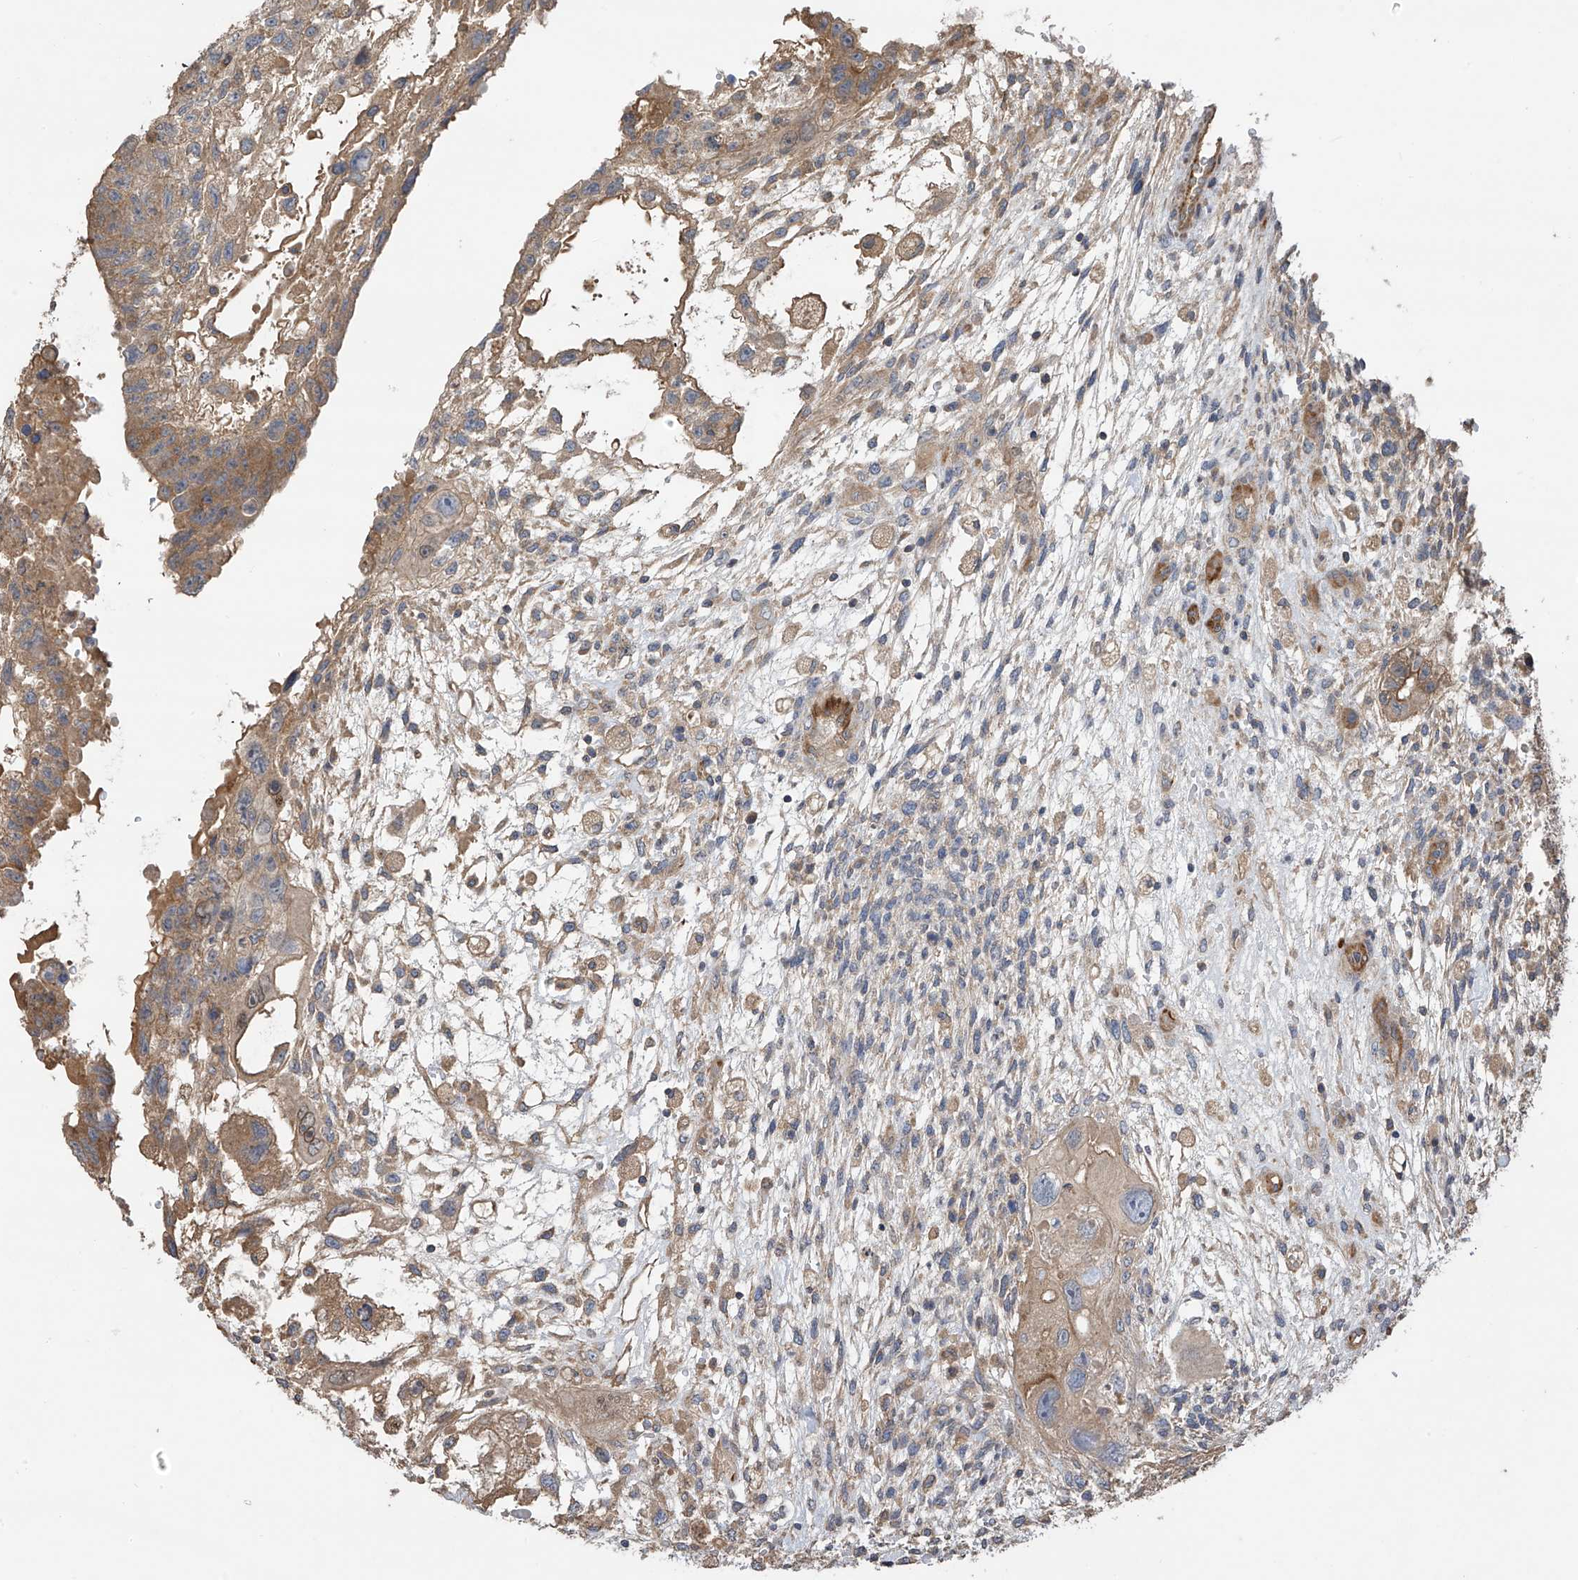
{"staining": {"intensity": "moderate", "quantity": ">75%", "location": "cytoplasmic/membranous"}, "tissue": "testis cancer", "cell_type": "Tumor cells", "image_type": "cancer", "snomed": [{"axis": "morphology", "description": "Carcinoma, Embryonal, NOS"}, {"axis": "topography", "description": "Testis"}], "caption": "An image showing moderate cytoplasmic/membranous positivity in about >75% of tumor cells in testis embryonal carcinoma, as visualized by brown immunohistochemical staining.", "gene": "PHACTR4", "patient": {"sex": "male", "age": 36}}